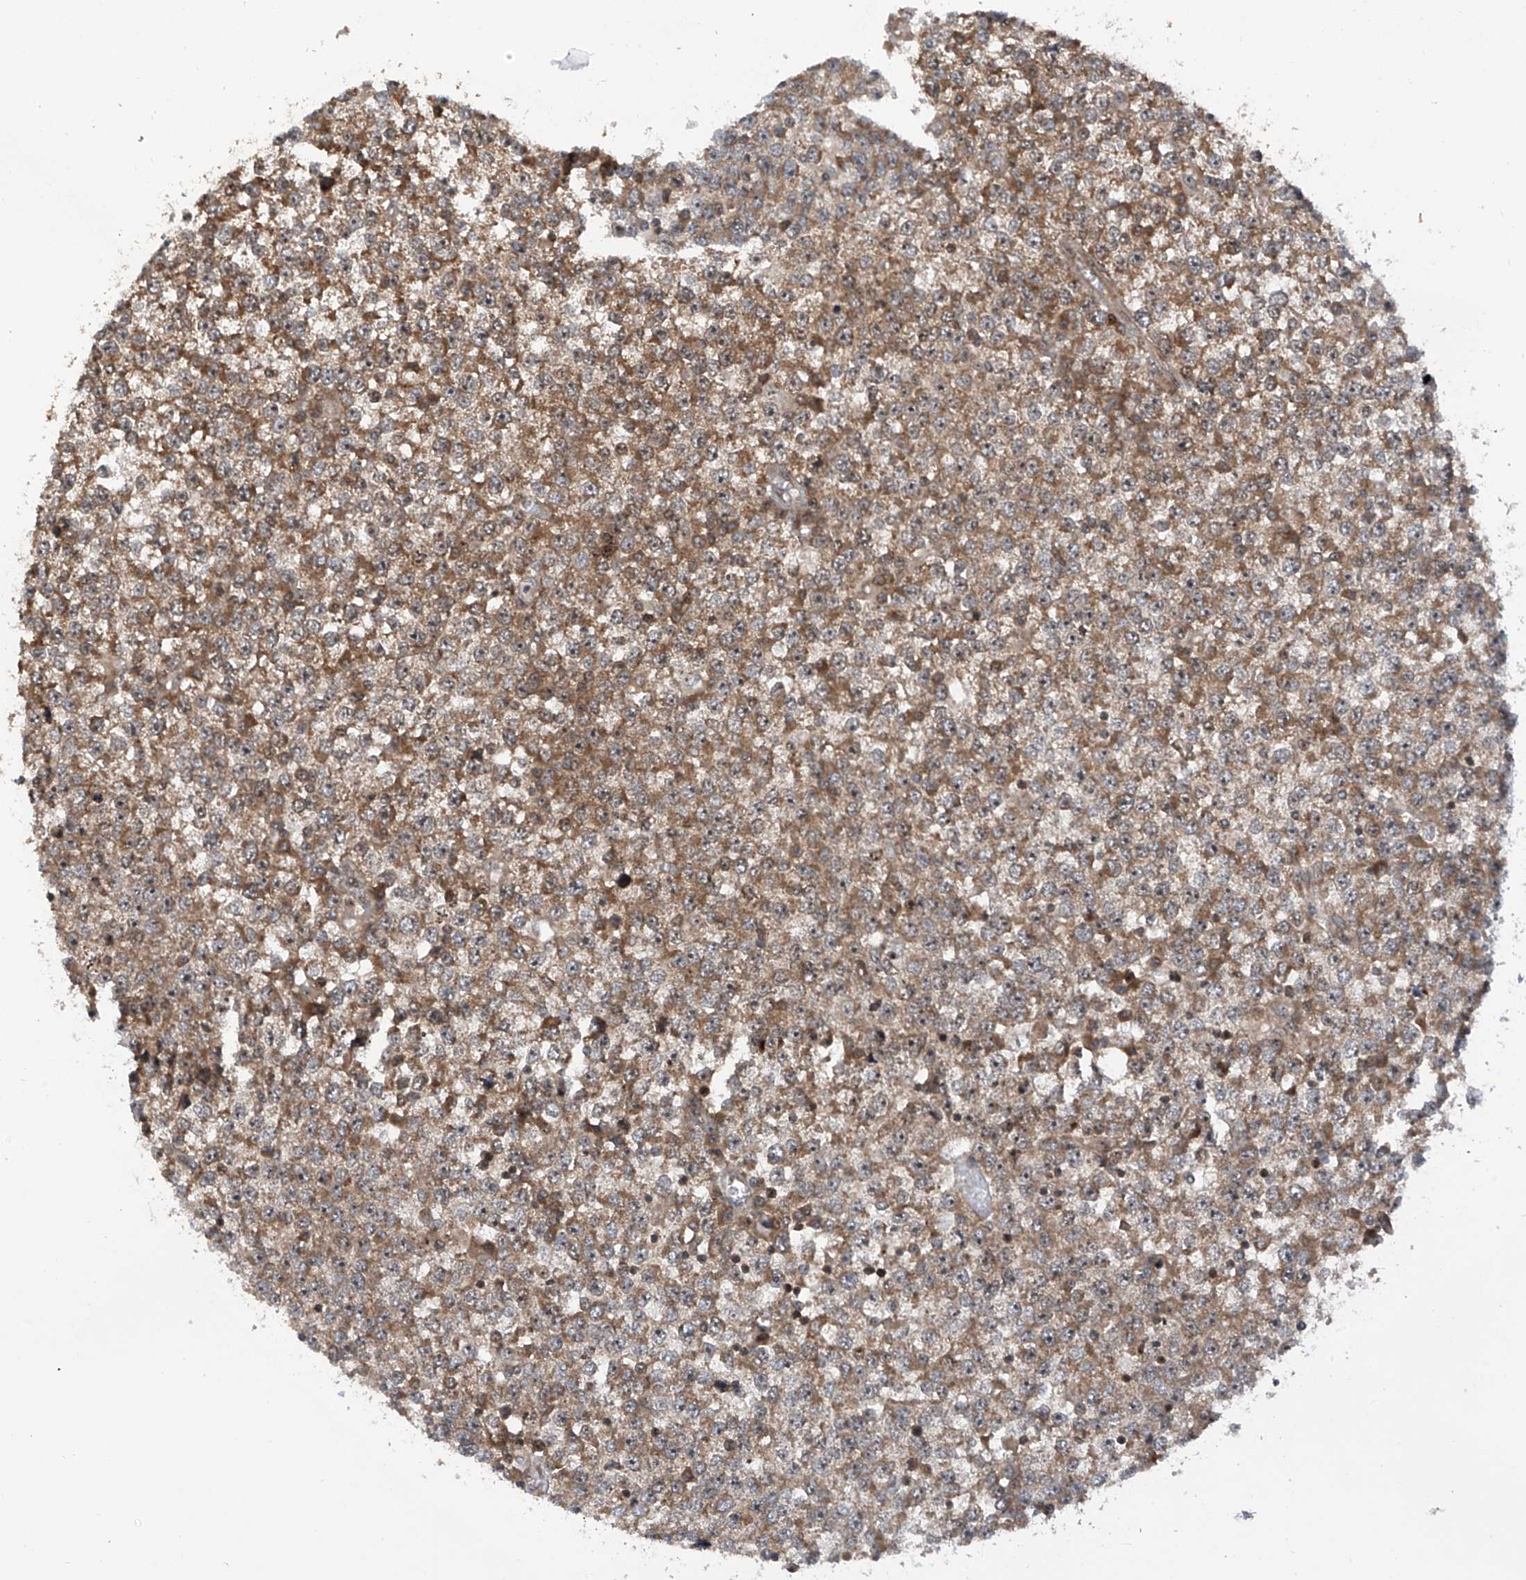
{"staining": {"intensity": "moderate", "quantity": ">75%", "location": "cytoplasmic/membranous"}, "tissue": "testis cancer", "cell_type": "Tumor cells", "image_type": "cancer", "snomed": [{"axis": "morphology", "description": "Seminoma, NOS"}, {"axis": "topography", "description": "Testis"}], "caption": "Seminoma (testis) stained with a brown dye reveals moderate cytoplasmic/membranous positive positivity in about >75% of tumor cells.", "gene": "C1orf131", "patient": {"sex": "male", "age": 65}}